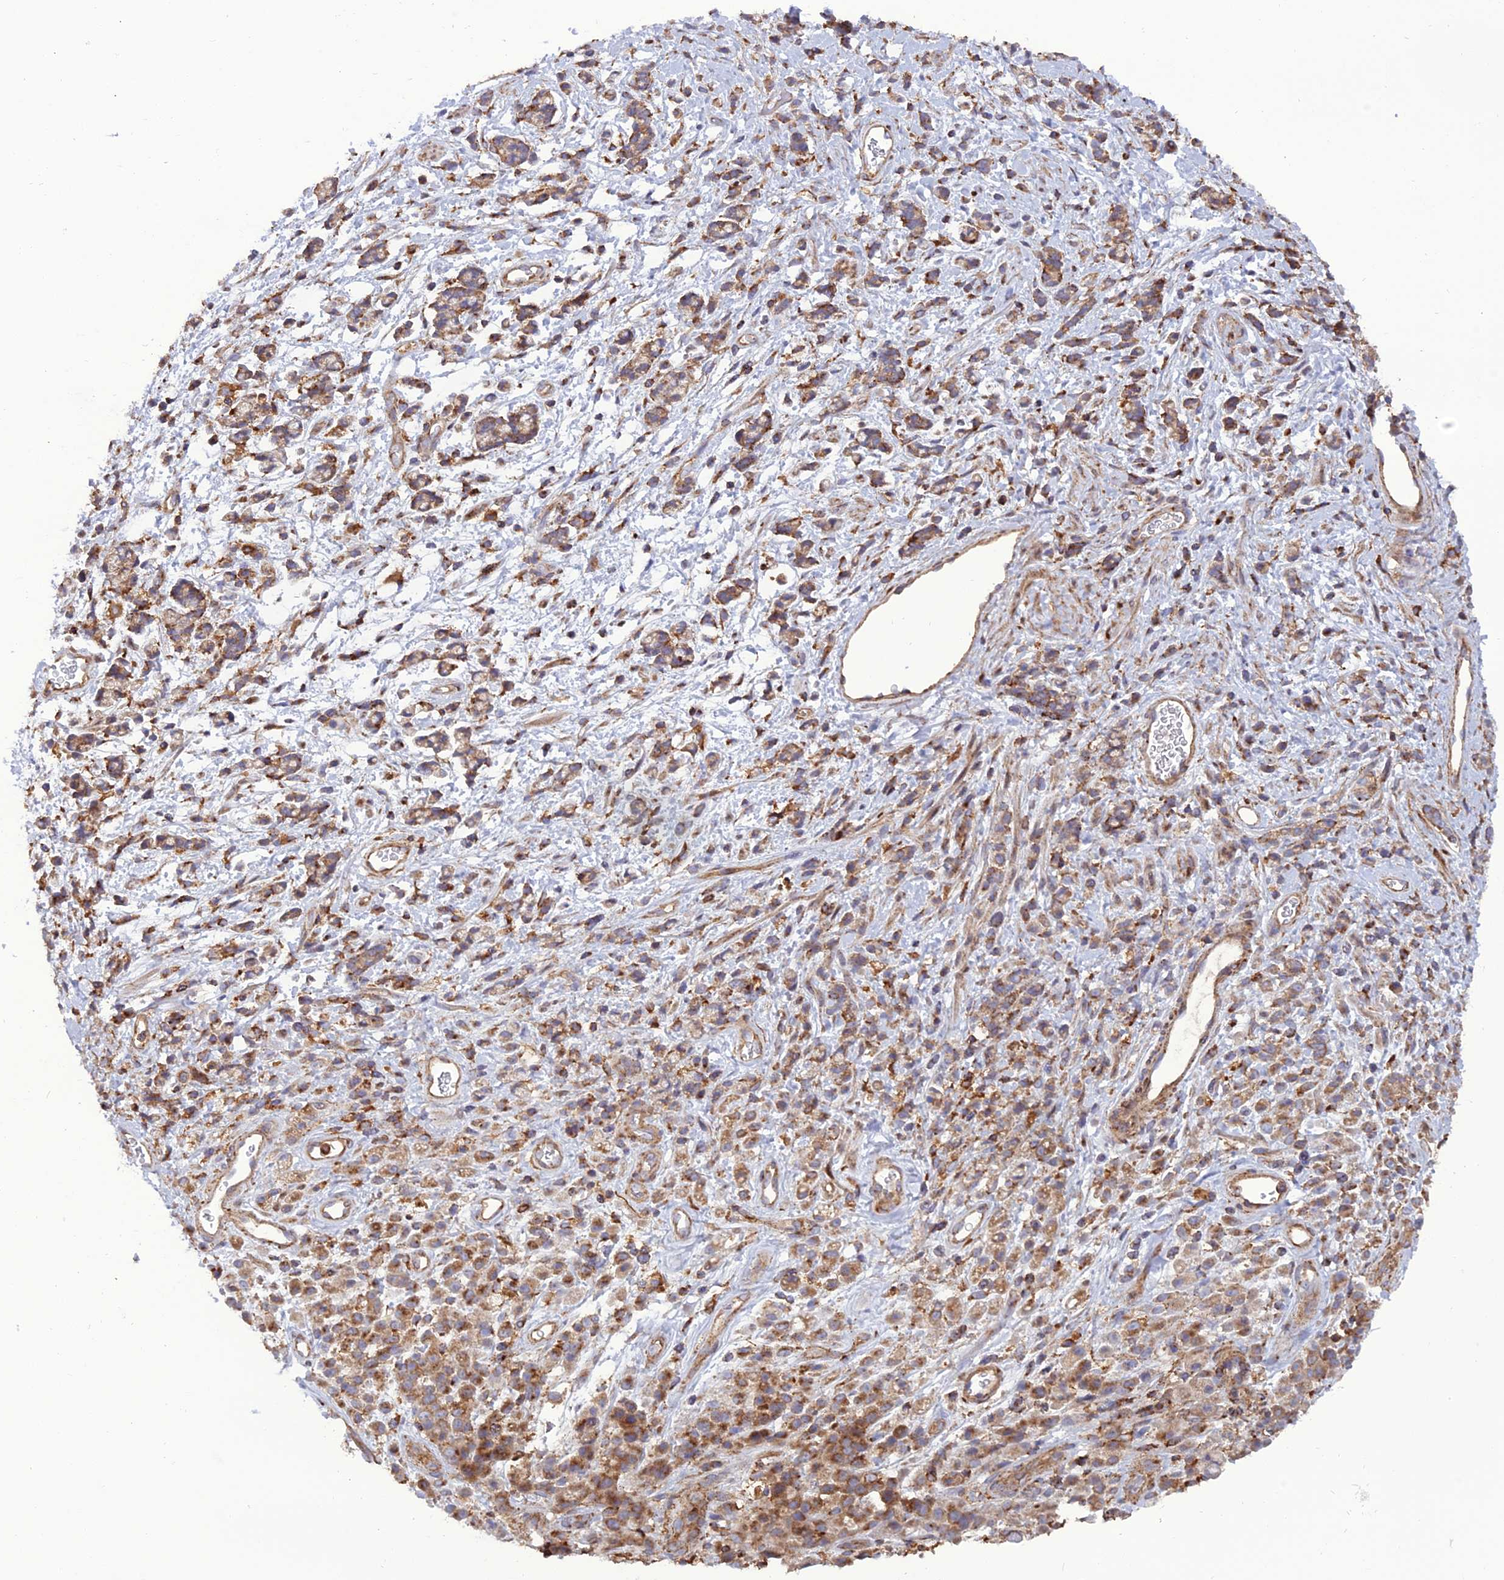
{"staining": {"intensity": "moderate", "quantity": ">75%", "location": "cytoplasmic/membranous"}, "tissue": "stomach cancer", "cell_type": "Tumor cells", "image_type": "cancer", "snomed": [{"axis": "morphology", "description": "Adenocarcinoma, NOS"}, {"axis": "topography", "description": "Stomach"}], "caption": "A brown stain highlights moderate cytoplasmic/membranous positivity of a protein in stomach cancer tumor cells.", "gene": "LNPEP", "patient": {"sex": "female", "age": 60}}